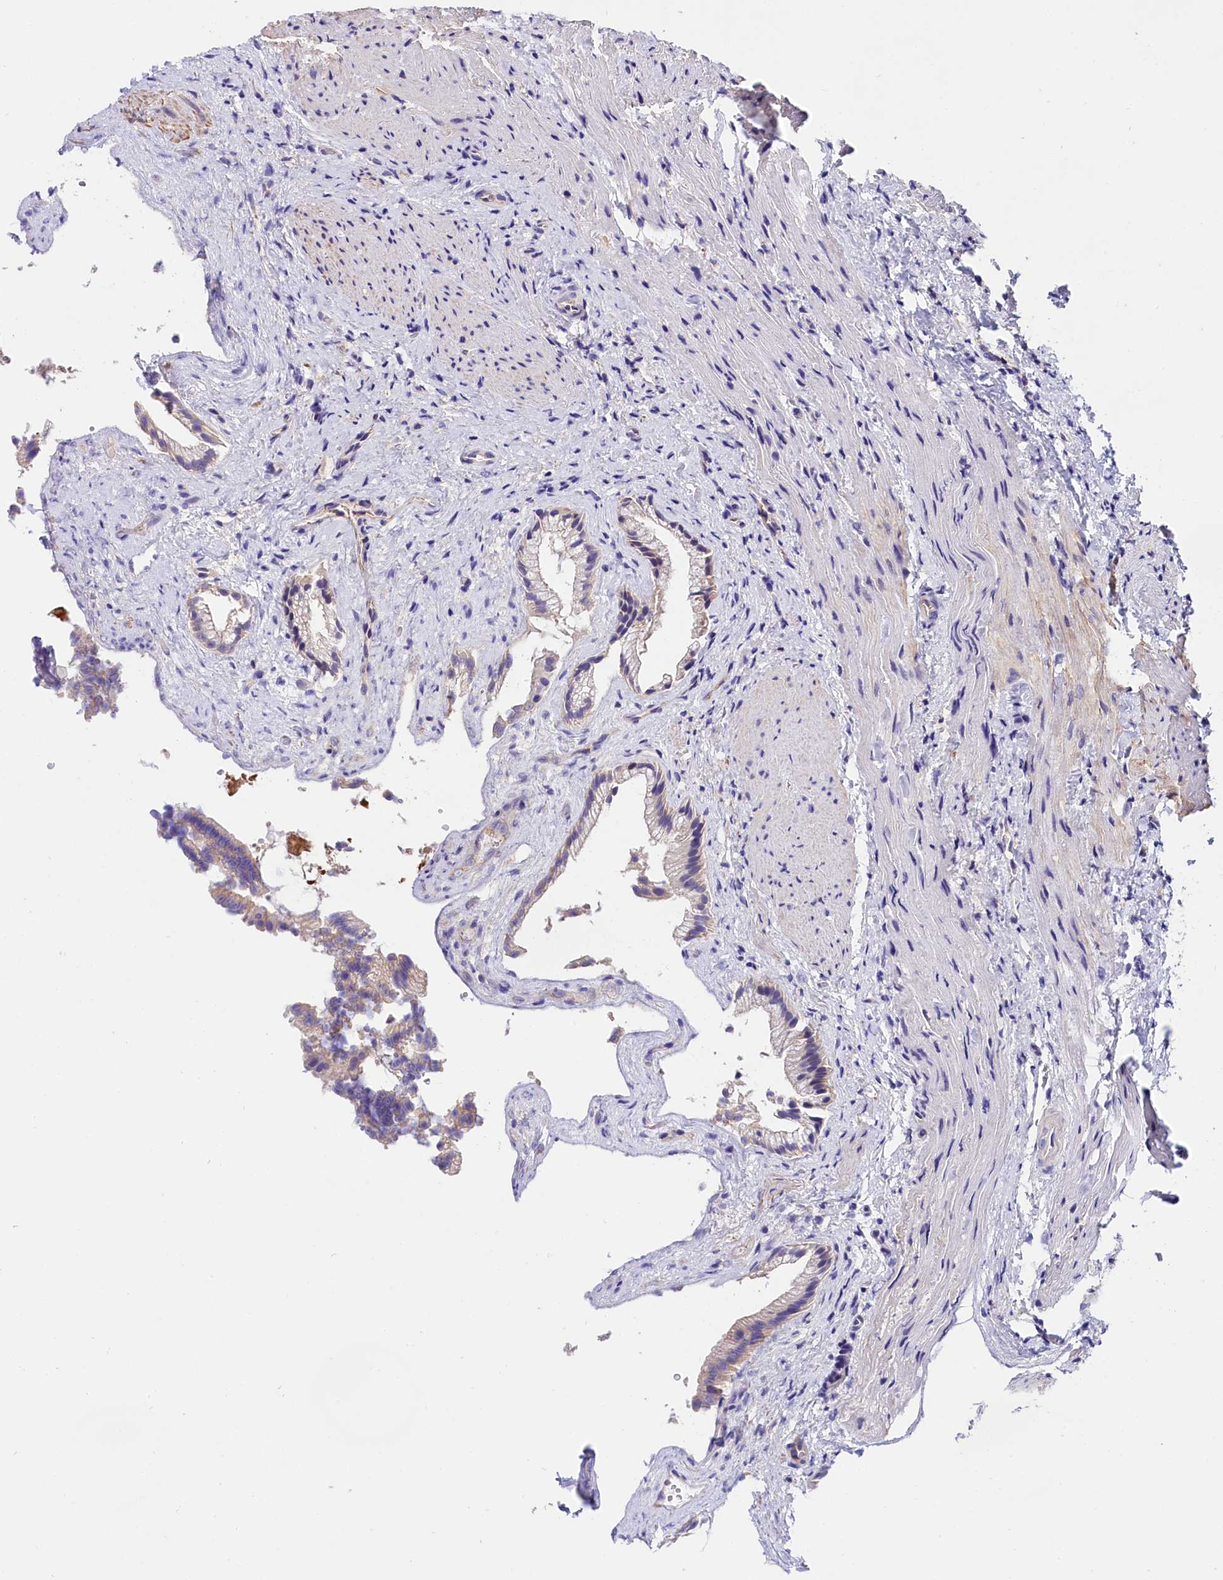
{"staining": {"intensity": "weak", "quantity": "<25%", "location": "cytoplasmic/membranous"}, "tissue": "gallbladder", "cell_type": "Glandular cells", "image_type": "normal", "snomed": [{"axis": "morphology", "description": "Normal tissue, NOS"}, {"axis": "morphology", "description": "Inflammation, NOS"}, {"axis": "topography", "description": "Gallbladder"}], "caption": "This histopathology image is of benign gallbladder stained with immunohistochemistry (IHC) to label a protein in brown with the nuclei are counter-stained blue. There is no expression in glandular cells.", "gene": "OAS3", "patient": {"sex": "male", "age": 51}}